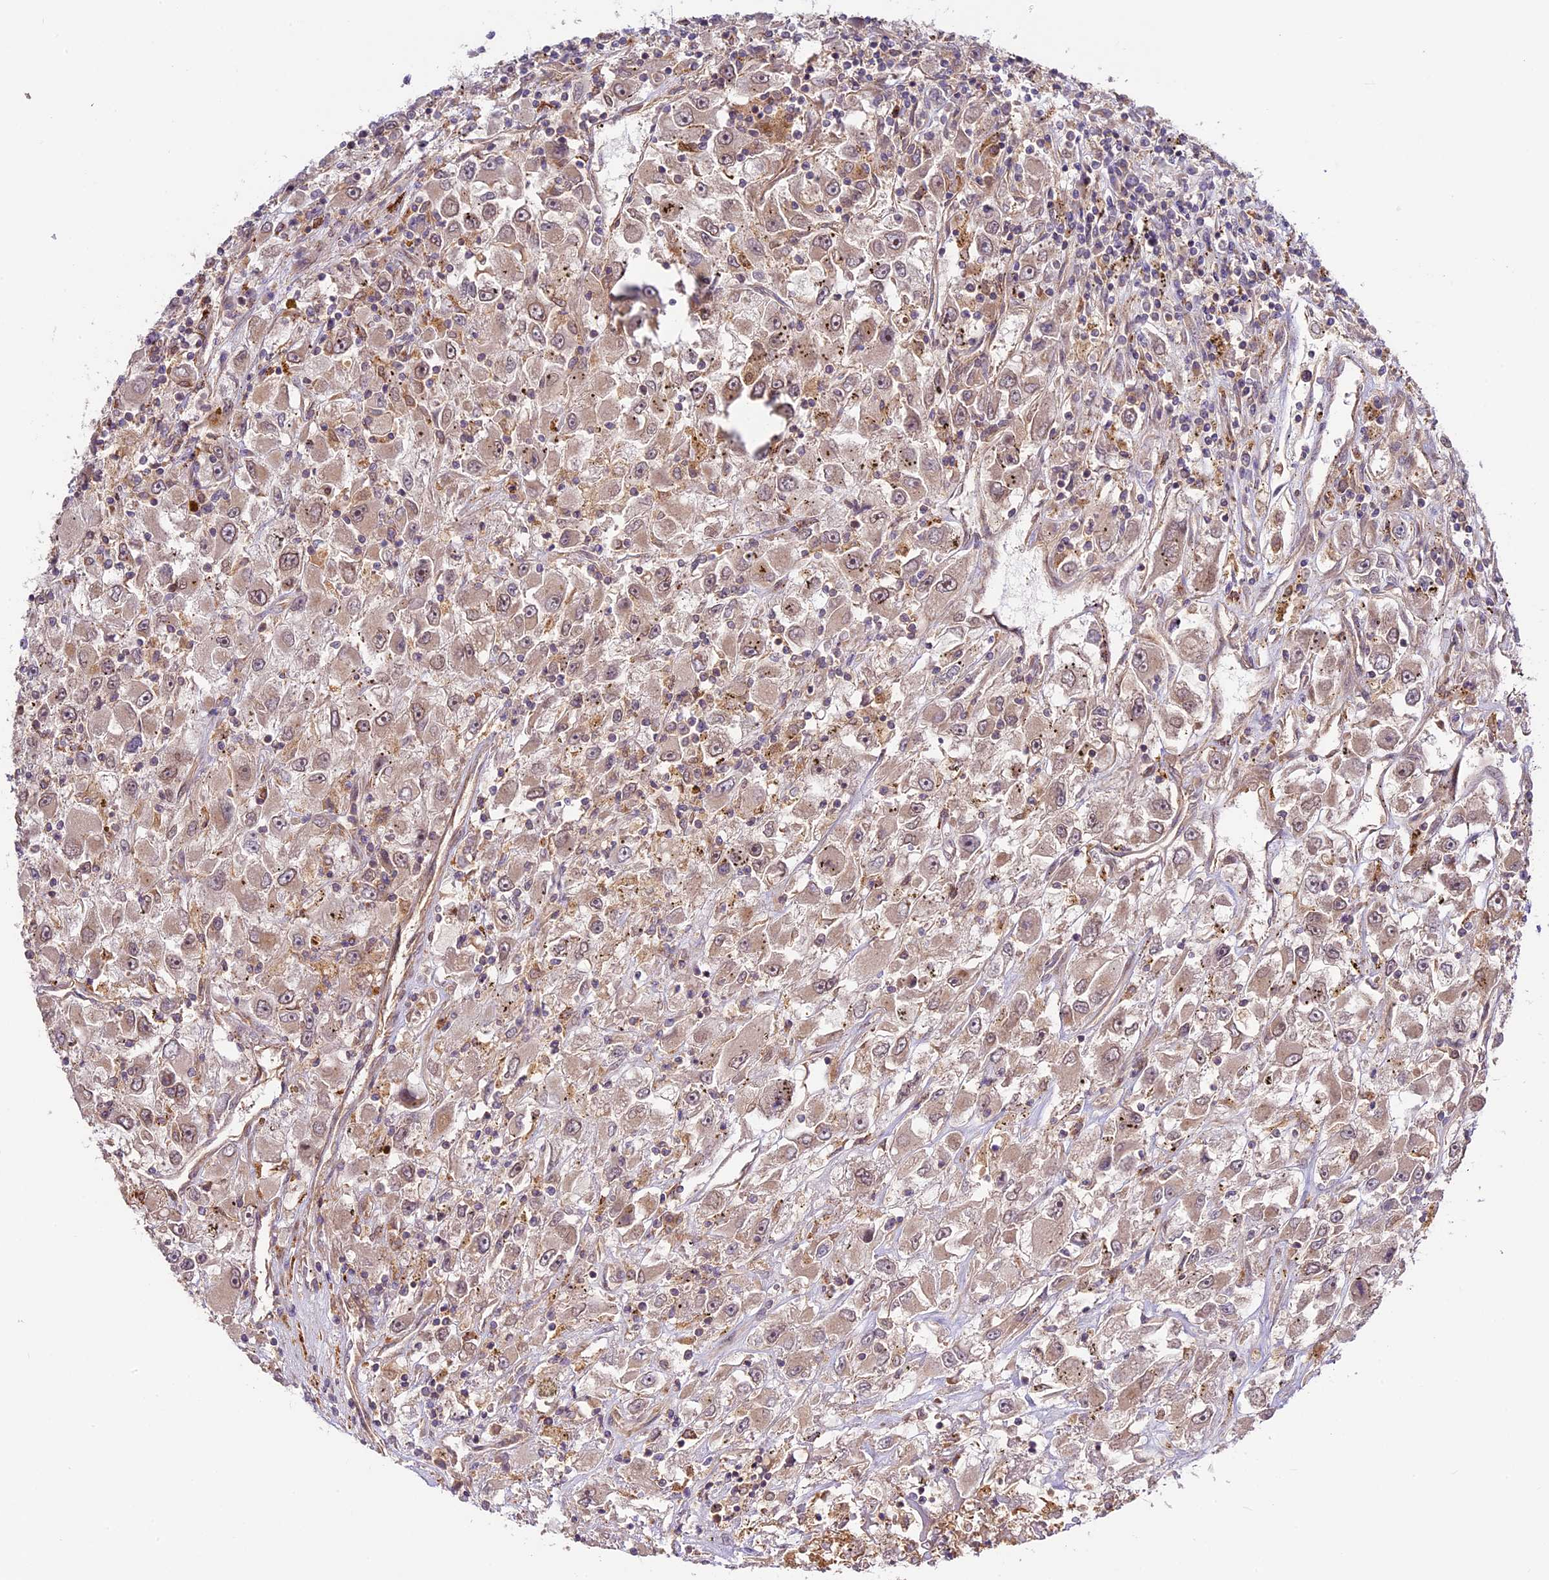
{"staining": {"intensity": "negative", "quantity": "none", "location": "none"}, "tissue": "renal cancer", "cell_type": "Tumor cells", "image_type": "cancer", "snomed": [{"axis": "morphology", "description": "Adenocarcinoma, NOS"}, {"axis": "topography", "description": "Kidney"}], "caption": "IHC histopathology image of renal cancer (adenocarcinoma) stained for a protein (brown), which reveals no positivity in tumor cells.", "gene": "DGKH", "patient": {"sex": "female", "age": 52}}